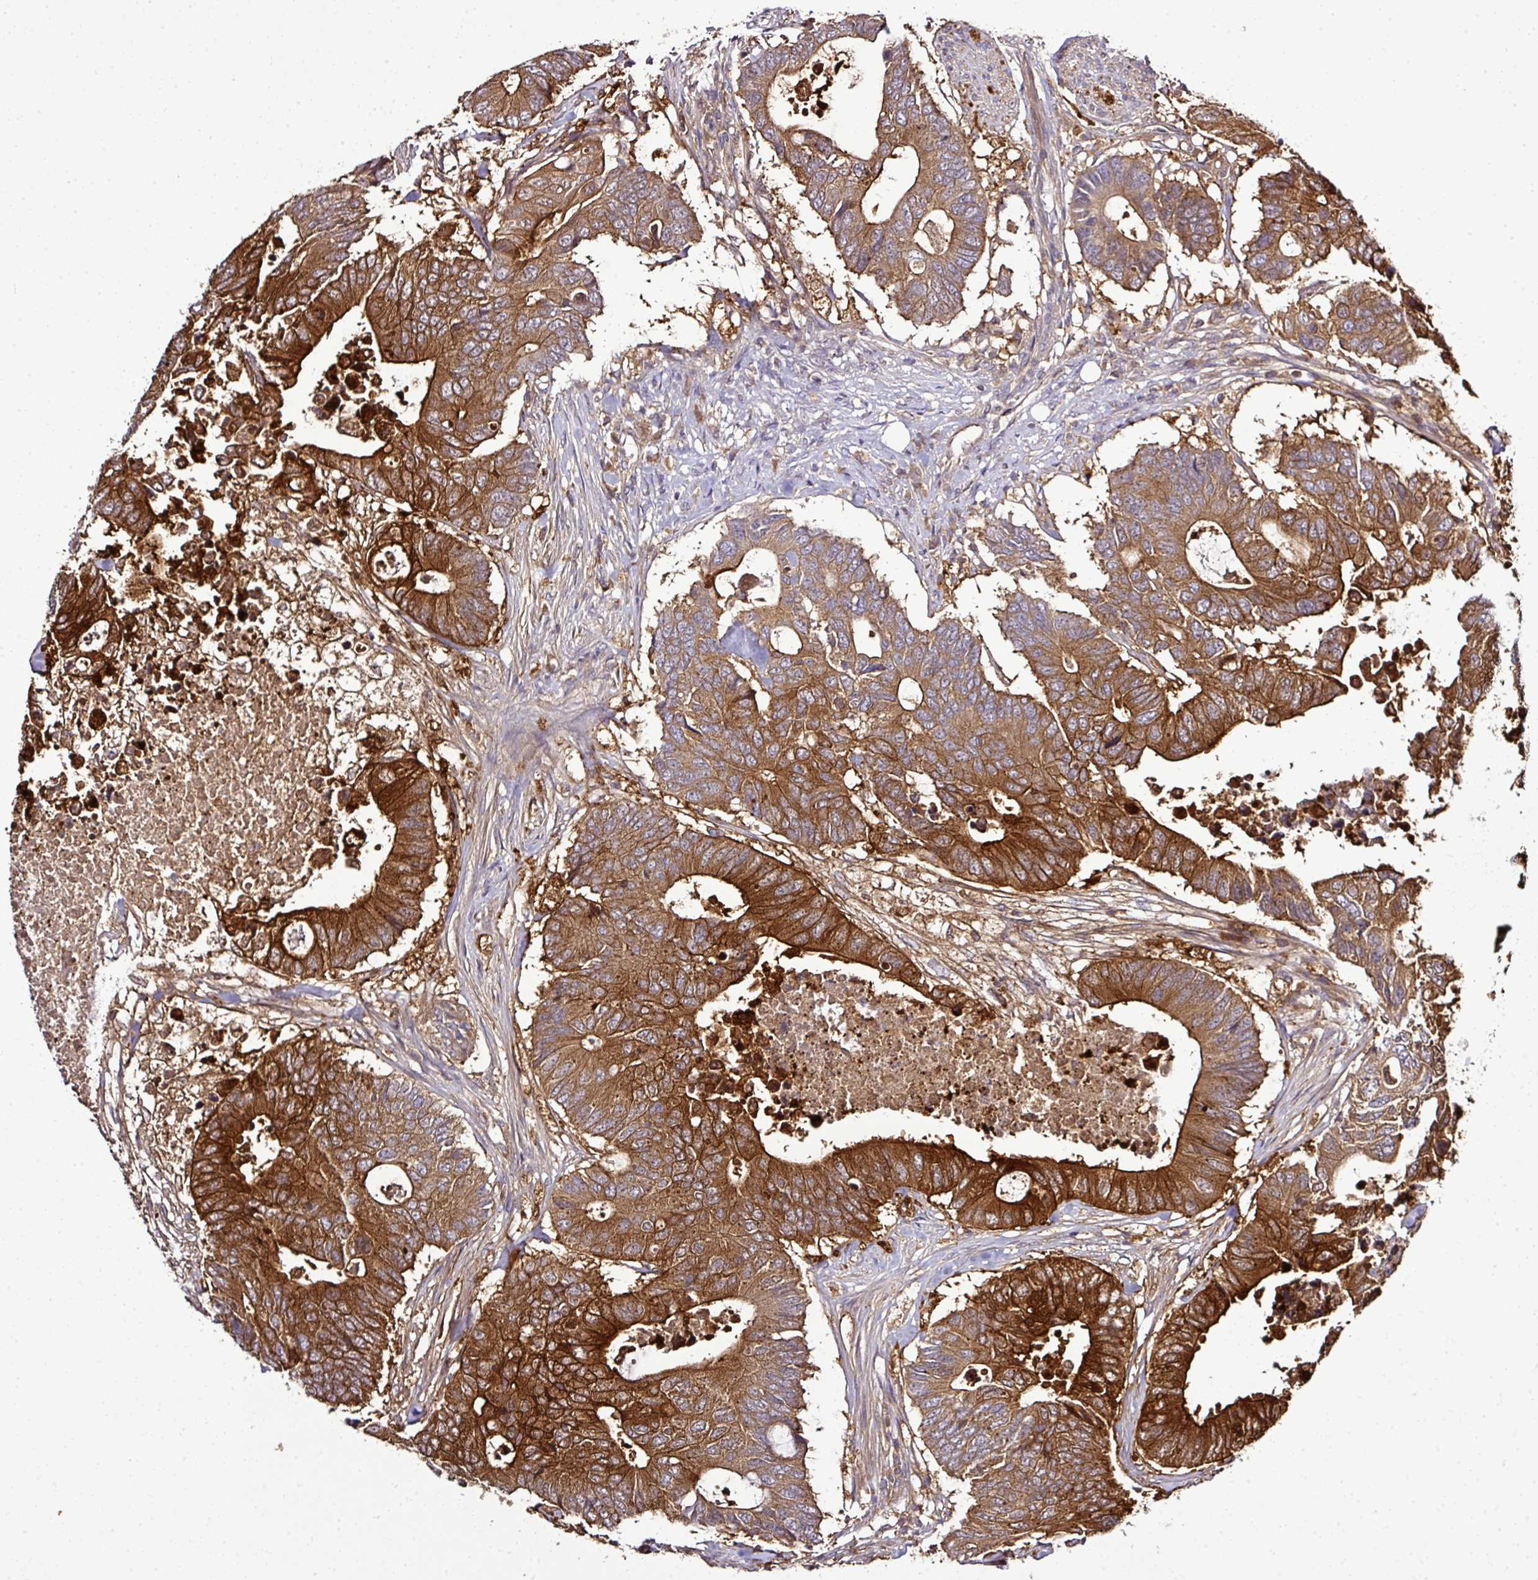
{"staining": {"intensity": "moderate", "quantity": ">75%", "location": "cytoplasmic/membranous"}, "tissue": "colorectal cancer", "cell_type": "Tumor cells", "image_type": "cancer", "snomed": [{"axis": "morphology", "description": "Adenocarcinoma, NOS"}, {"axis": "topography", "description": "Colon"}], "caption": "Protein analysis of adenocarcinoma (colorectal) tissue displays moderate cytoplasmic/membranous expression in approximately >75% of tumor cells.", "gene": "TMEM107", "patient": {"sex": "male", "age": 71}}